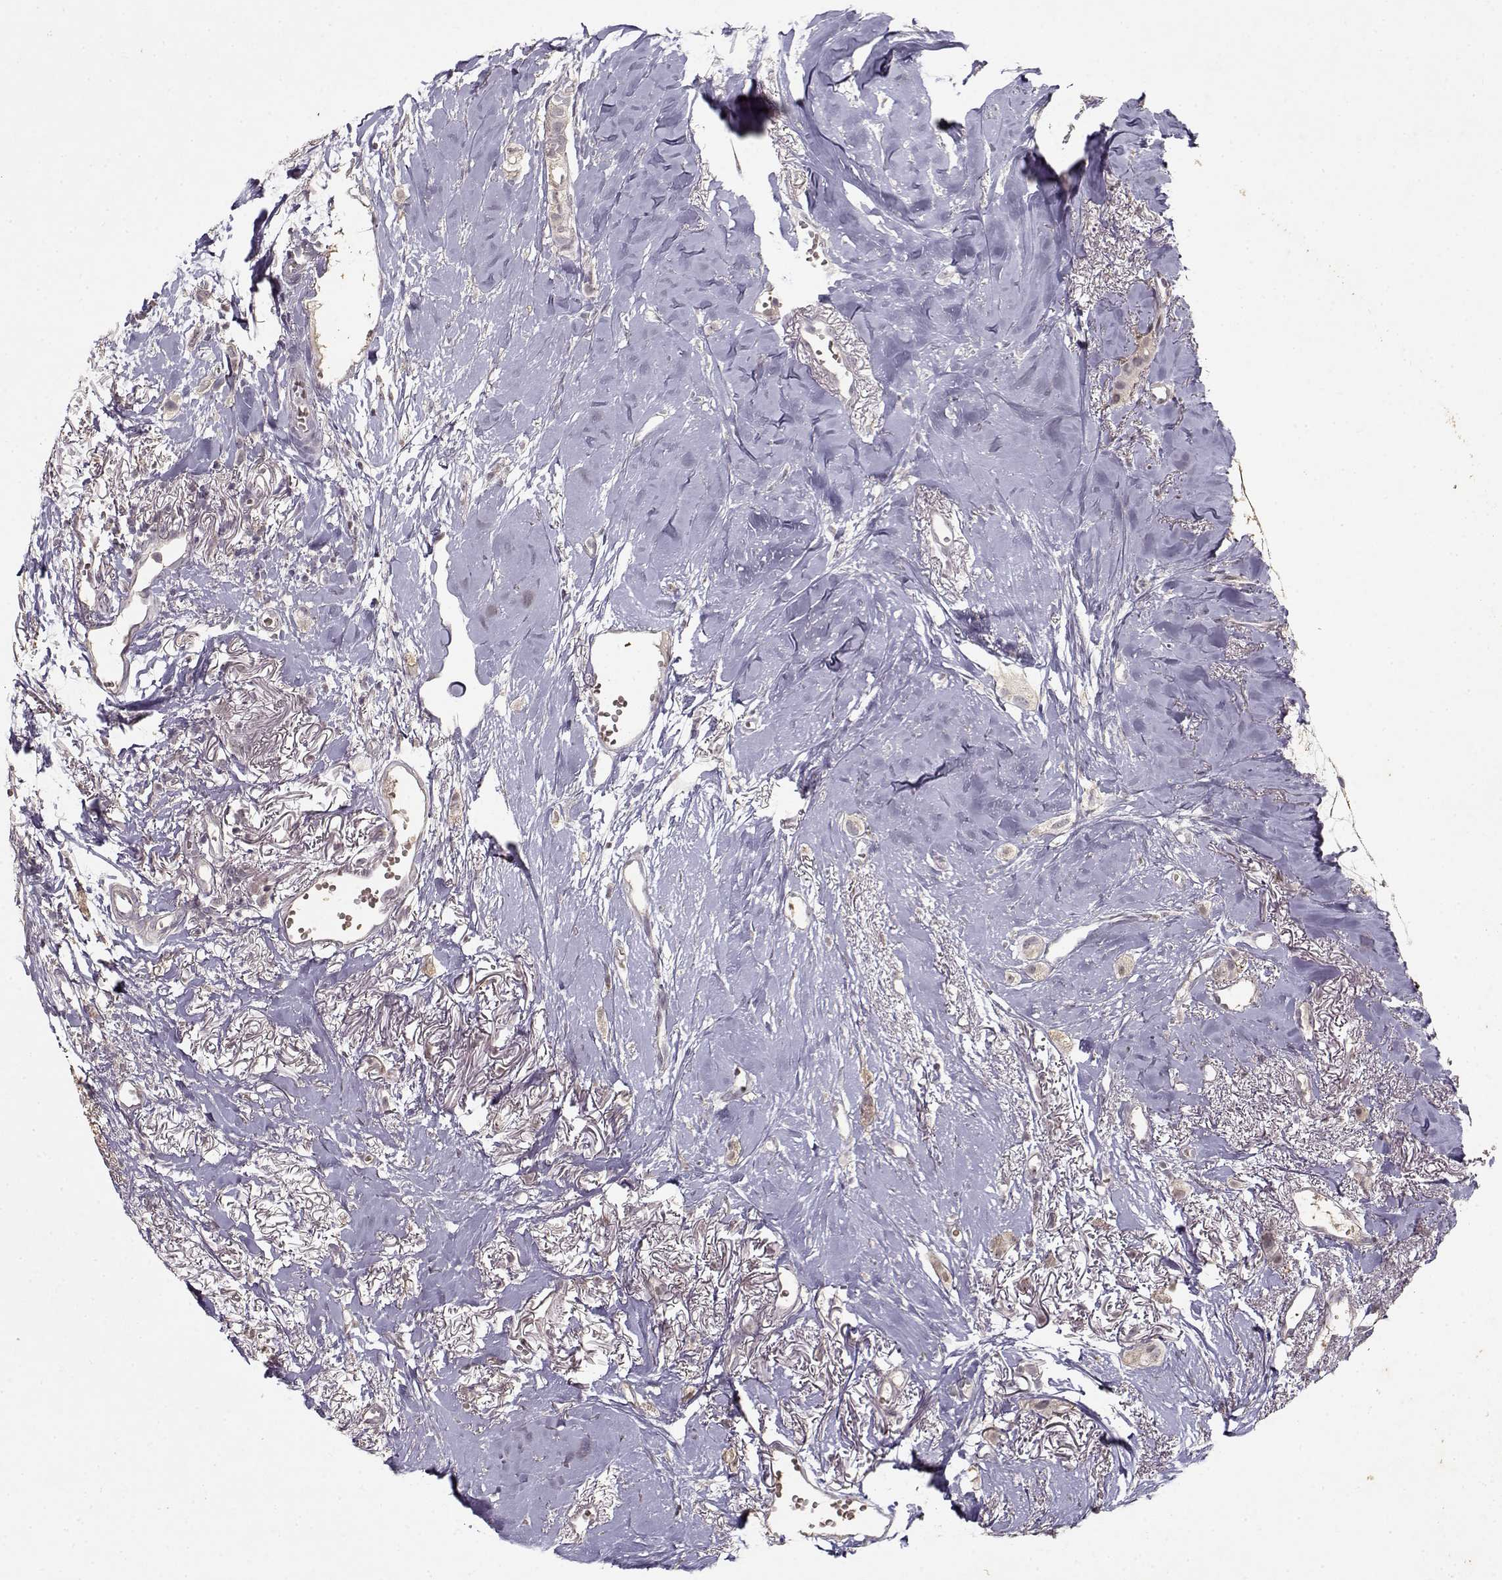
{"staining": {"intensity": "negative", "quantity": "none", "location": "none"}, "tissue": "breast cancer", "cell_type": "Tumor cells", "image_type": "cancer", "snomed": [{"axis": "morphology", "description": "Duct carcinoma"}, {"axis": "topography", "description": "Breast"}], "caption": "High power microscopy micrograph of an immunohistochemistry (IHC) image of breast cancer (intraductal carcinoma), revealing no significant staining in tumor cells. (DAB (3,3'-diaminobenzidine) IHC visualized using brightfield microscopy, high magnification).", "gene": "UROC1", "patient": {"sex": "female", "age": 85}}